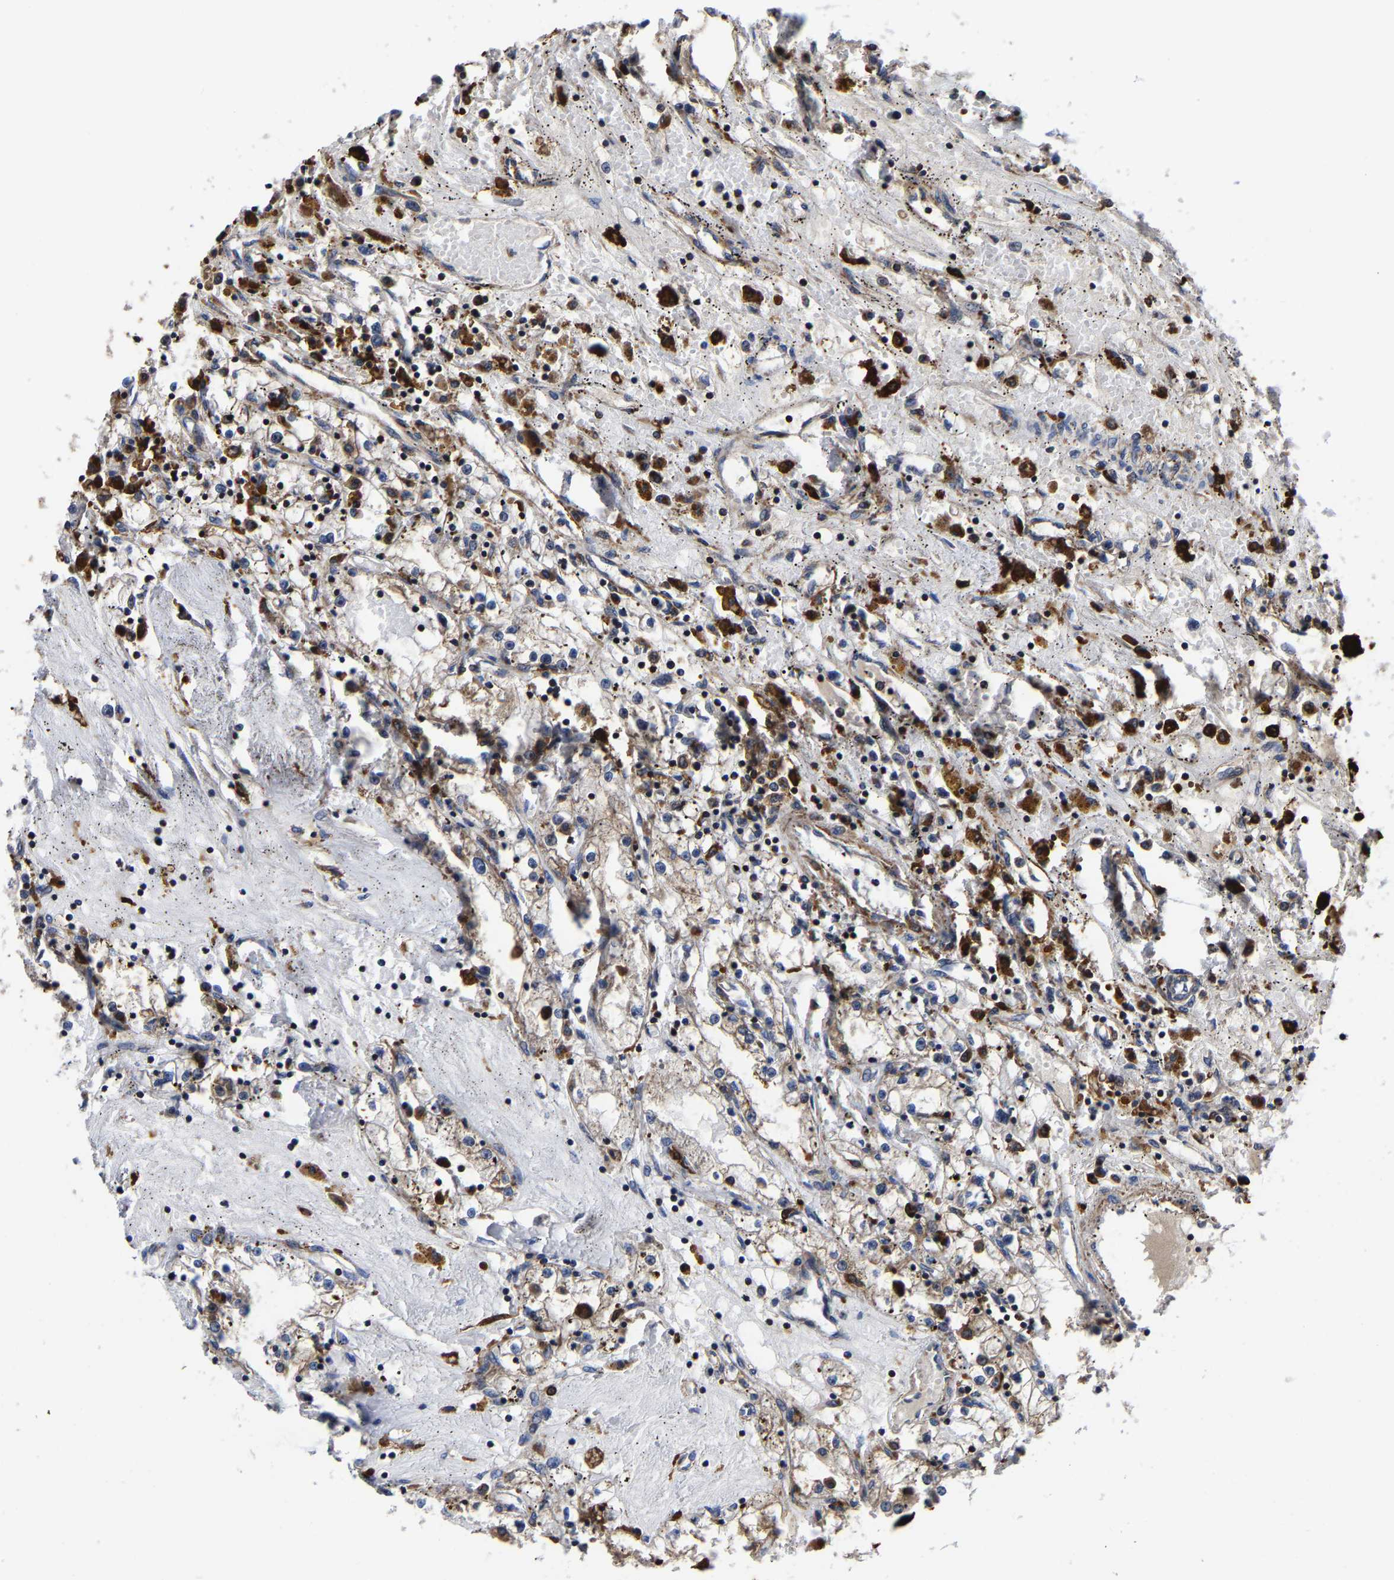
{"staining": {"intensity": "weak", "quantity": "25%-75%", "location": "cytoplasmic/membranous"}, "tissue": "renal cancer", "cell_type": "Tumor cells", "image_type": "cancer", "snomed": [{"axis": "morphology", "description": "Adenocarcinoma, NOS"}, {"axis": "topography", "description": "Kidney"}], "caption": "Brown immunohistochemical staining in adenocarcinoma (renal) reveals weak cytoplasmic/membranous expression in about 25%-75% of tumor cells. The staining was performed using DAB (3,3'-diaminobenzidine) to visualize the protein expression in brown, while the nuclei were stained in blue with hematoxylin (Magnification: 20x).", "gene": "PFKFB3", "patient": {"sex": "male", "age": 56}}